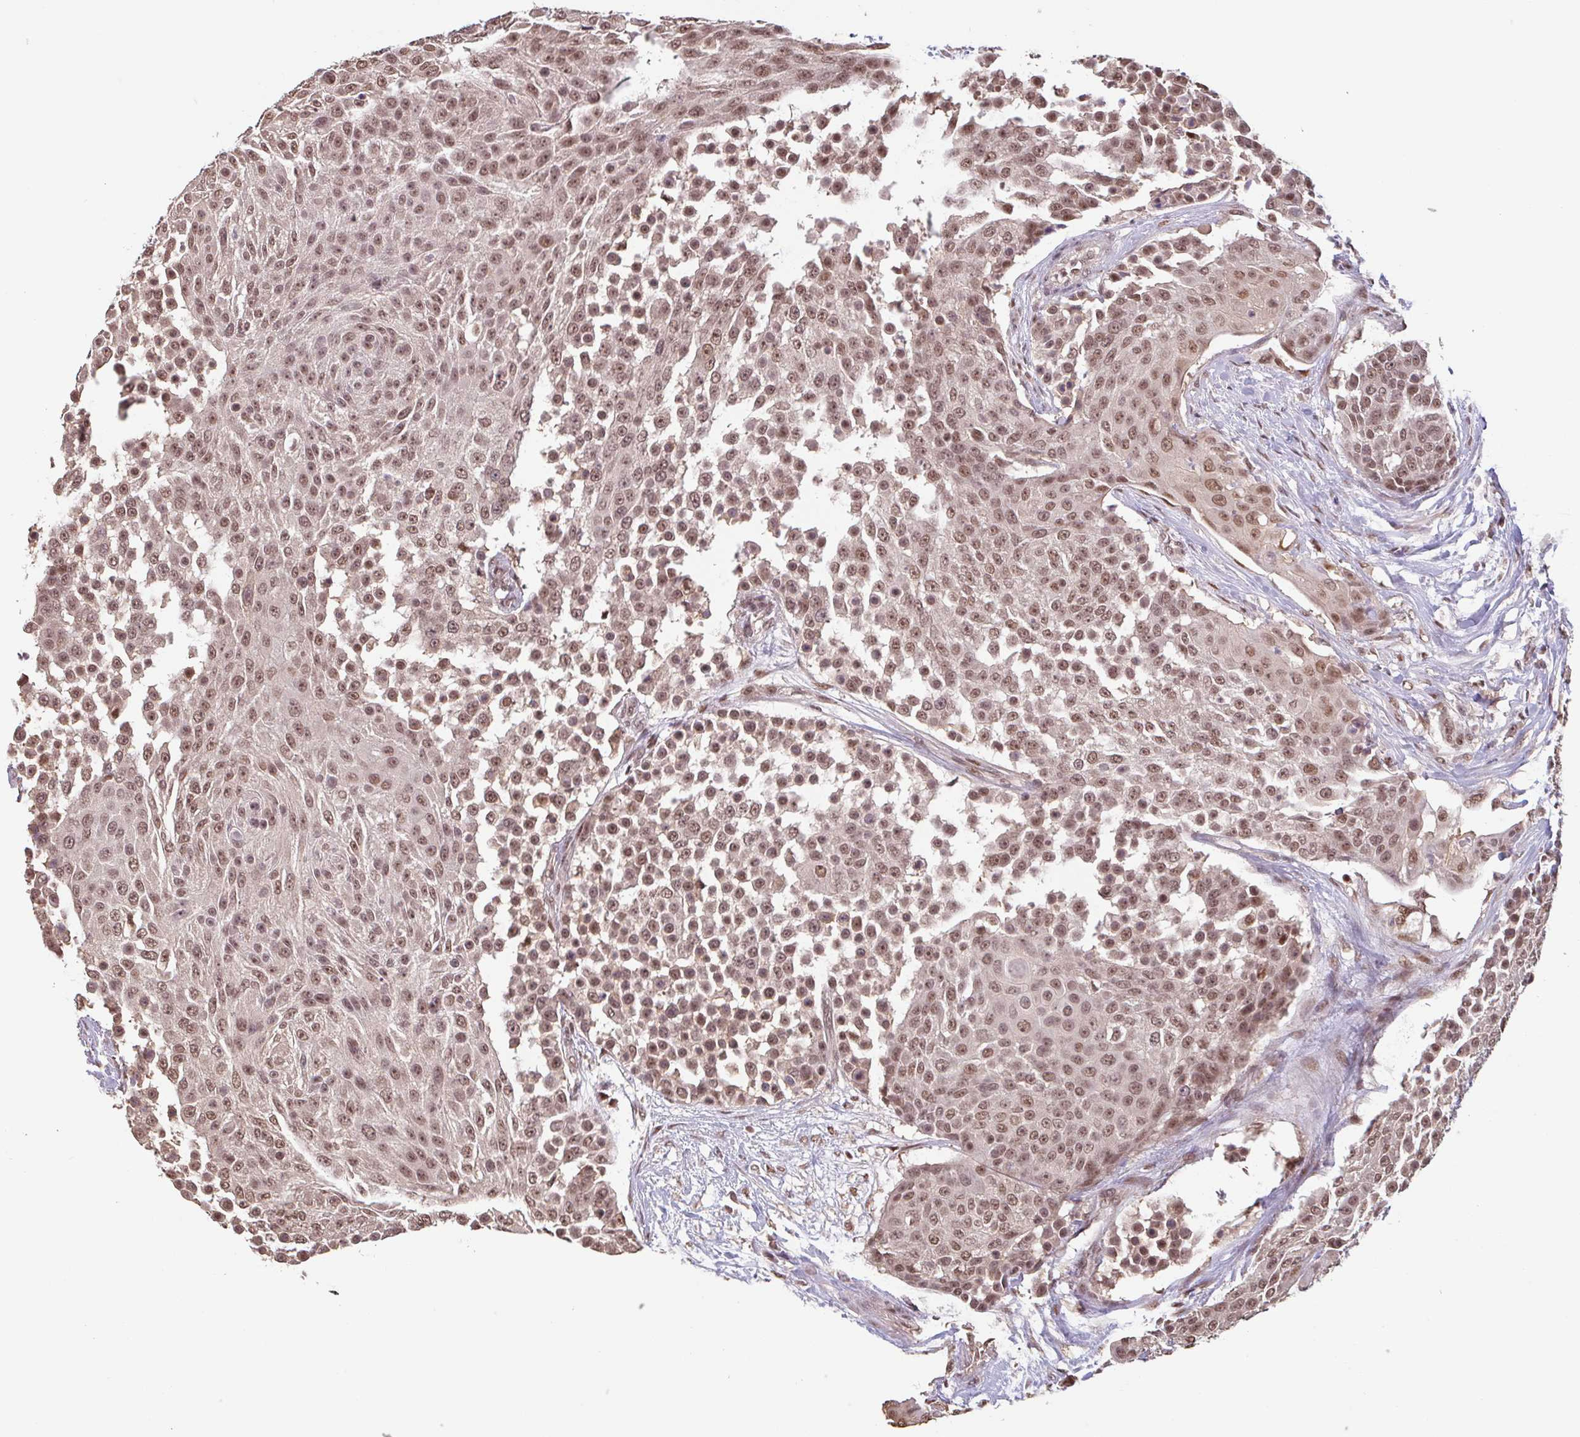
{"staining": {"intensity": "moderate", "quantity": ">75%", "location": "nuclear"}, "tissue": "urothelial cancer", "cell_type": "Tumor cells", "image_type": "cancer", "snomed": [{"axis": "morphology", "description": "Urothelial carcinoma, High grade"}, {"axis": "topography", "description": "Urinary bladder"}], "caption": "Tumor cells display medium levels of moderate nuclear staining in approximately >75% of cells in urothelial carcinoma (high-grade). (brown staining indicates protein expression, while blue staining denotes nuclei).", "gene": "DR1", "patient": {"sex": "female", "age": 63}}